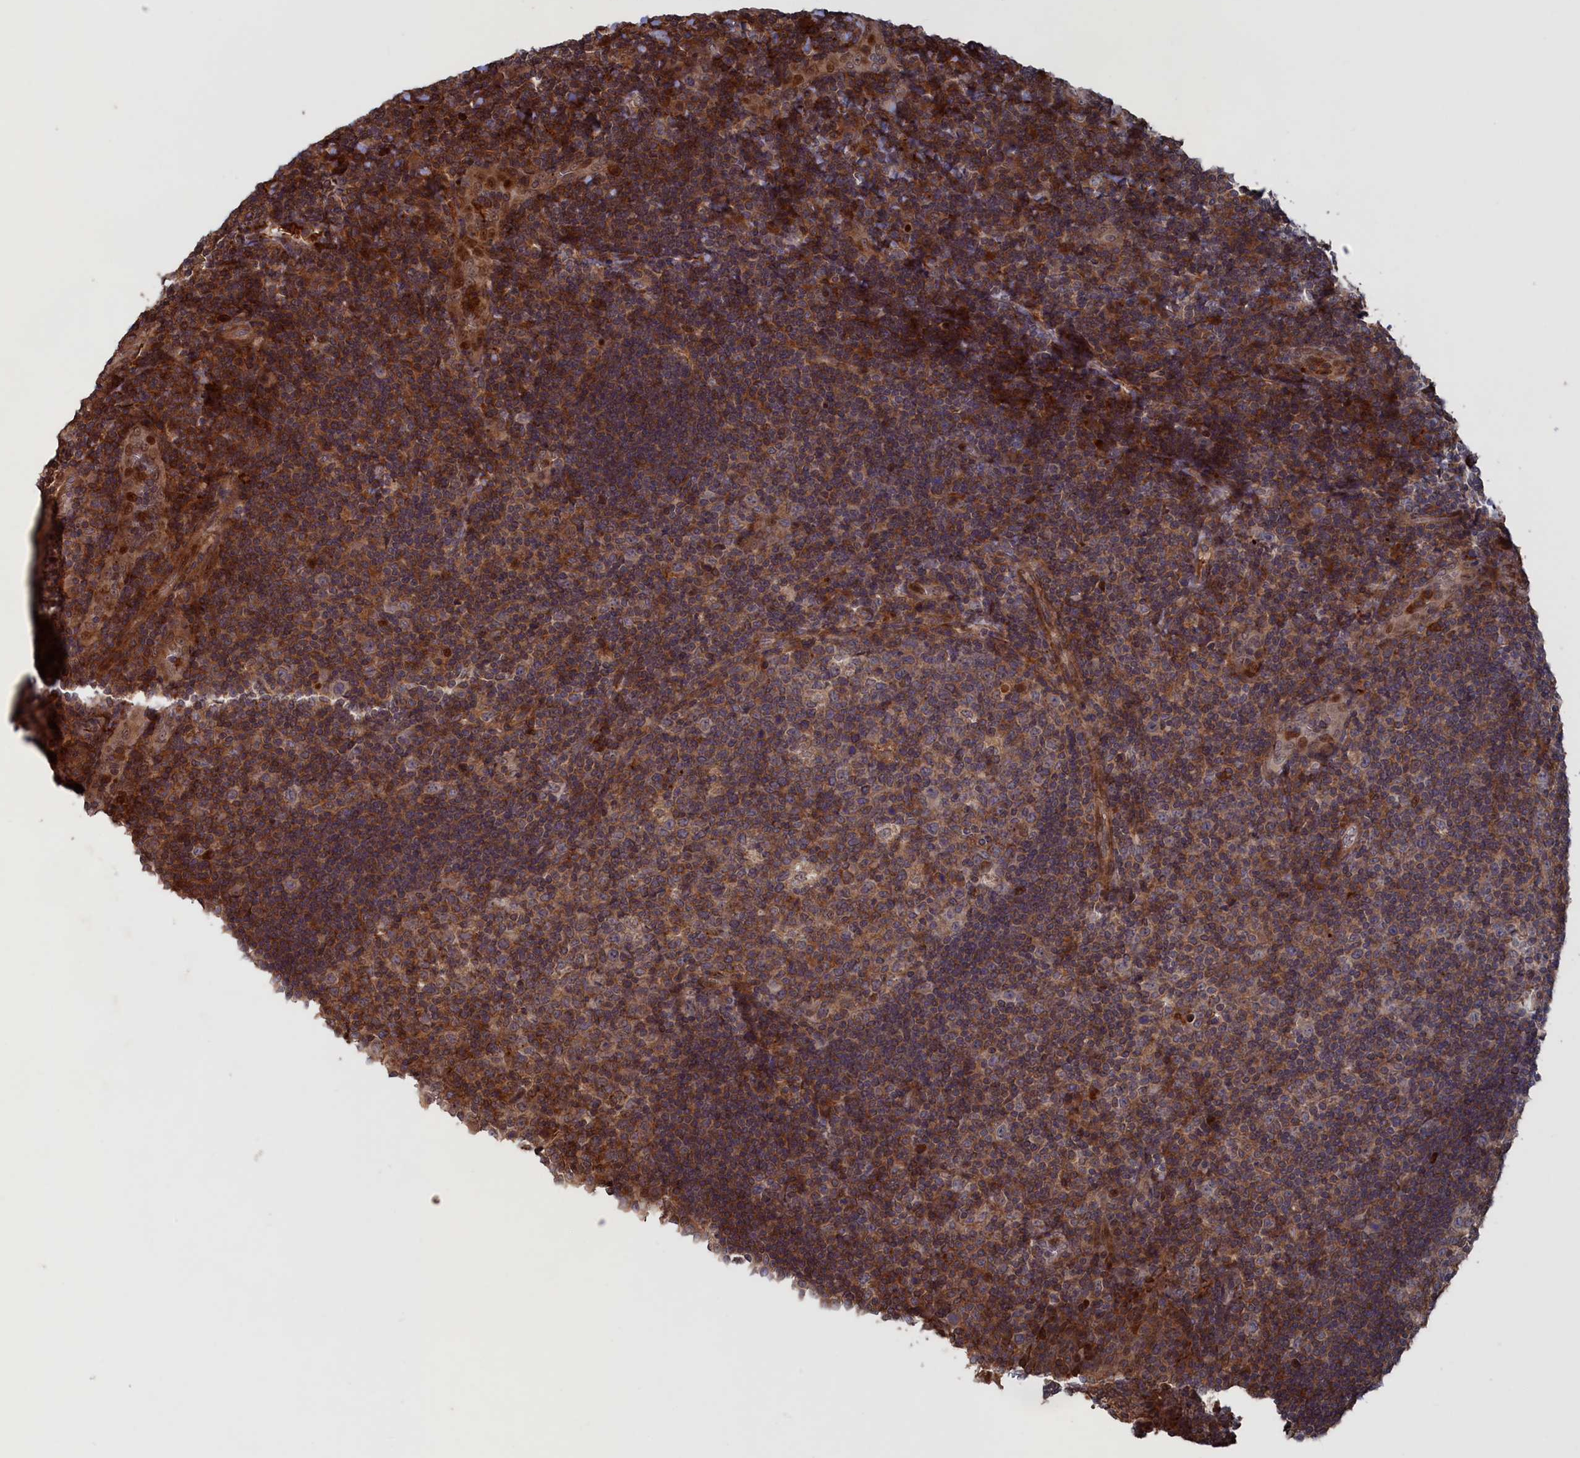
{"staining": {"intensity": "moderate", "quantity": "<25%", "location": "cytoplasmic/membranous"}, "tissue": "tonsil", "cell_type": "Germinal center cells", "image_type": "normal", "snomed": [{"axis": "morphology", "description": "Normal tissue, NOS"}, {"axis": "topography", "description": "Tonsil"}], "caption": "Protein expression analysis of benign tonsil shows moderate cytoplasmic/membranous expression in approximately <25% of germinal center cells.", "gene": "PLA2G15", "patient": {"sex": "male", "age": 17}}